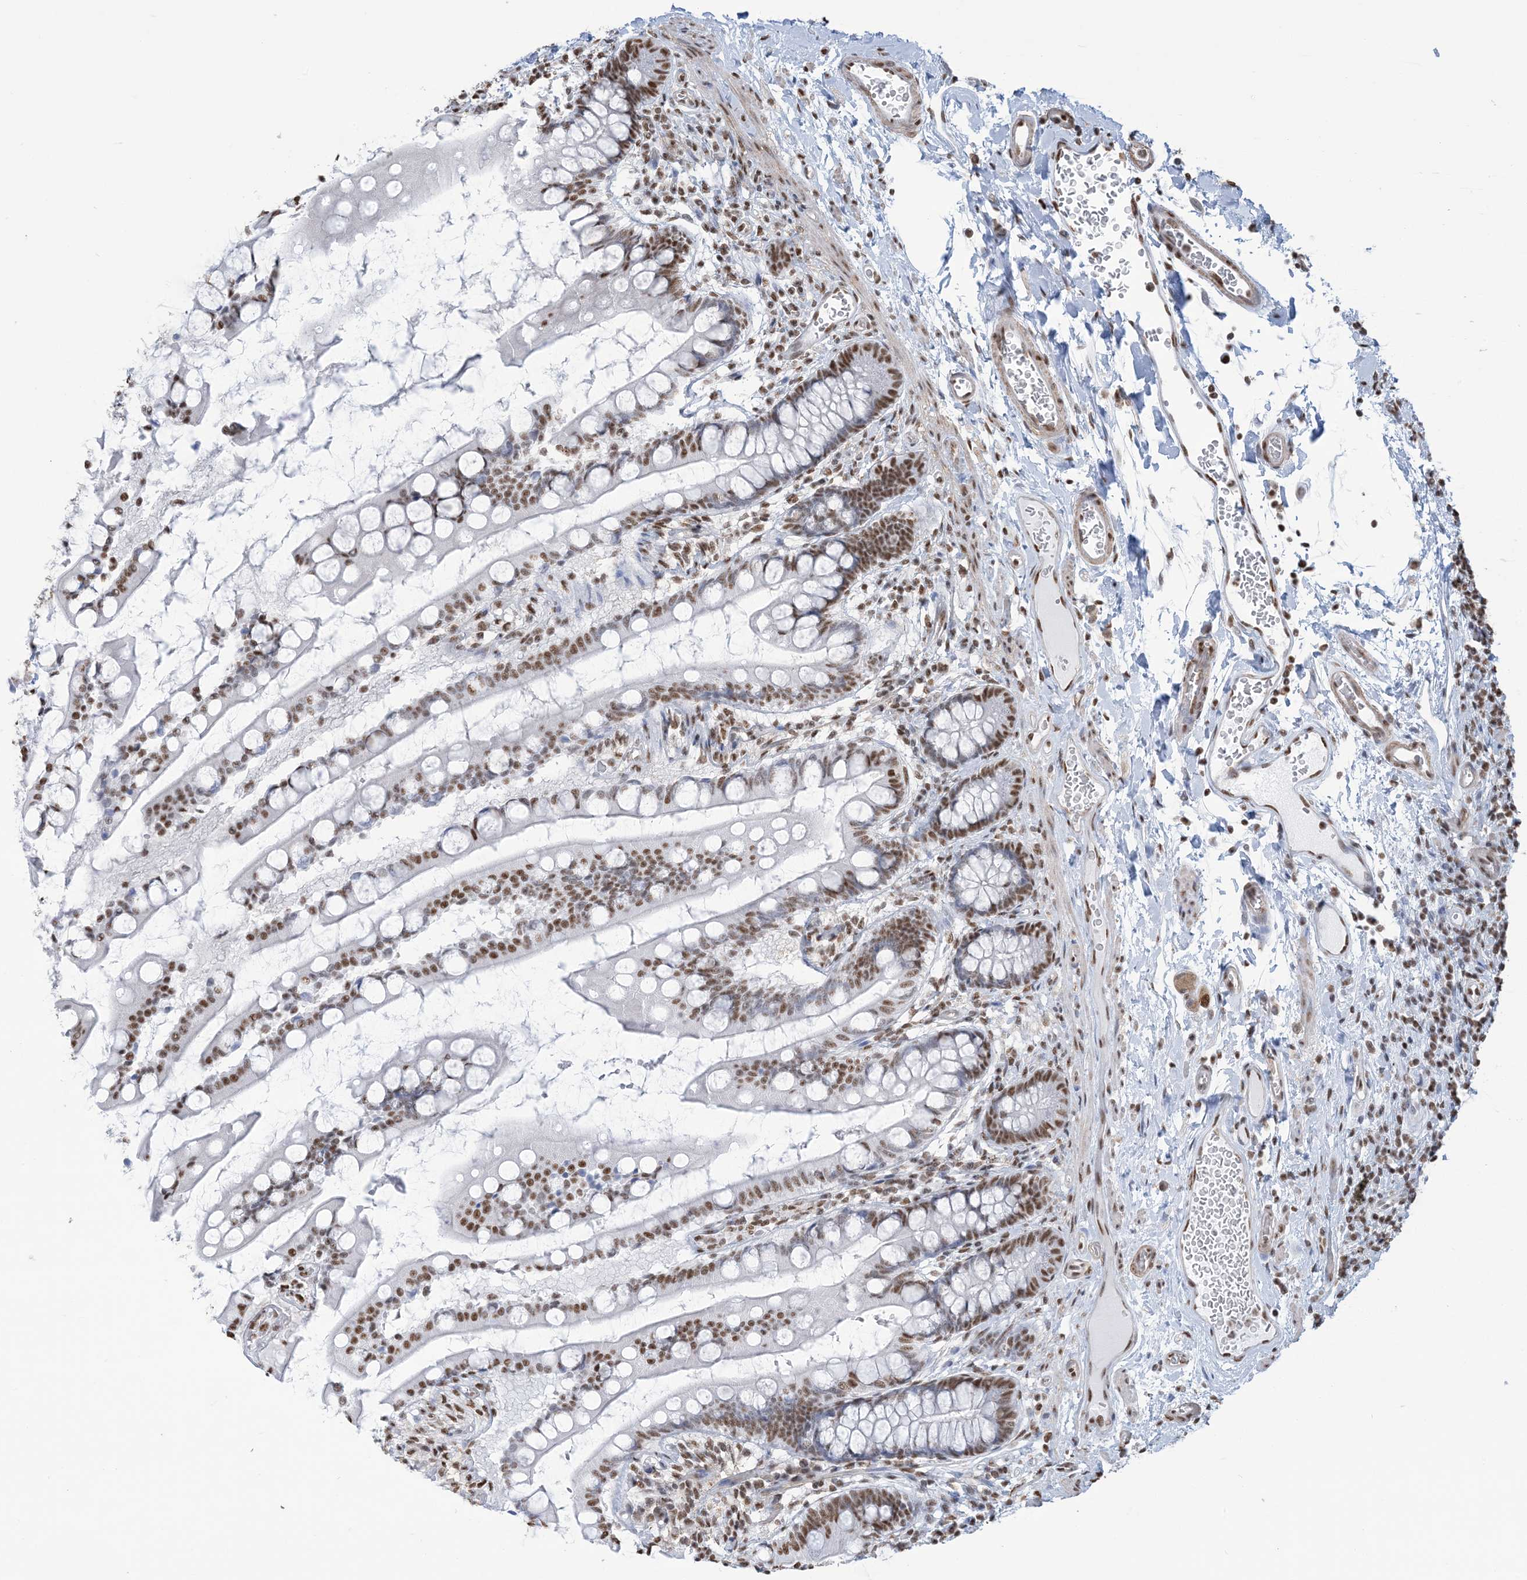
{"staining": {"intensity": "moderate", "quantity": ">75%", "location": "nuclear"}, "tissue": "small intestine", "cell_type": "Glandular cells", "image_type": "normal", "snomed": [{"axis": "morphology", "description": "Normal tissue, NOS"}, {"axis": "topography", "description": "Small intestine"}], "caption": "An image showing moderate nuclear positivity in about >75% of glandular cells in unremarkable small intestine, as visualized by brown immunohistochemical staining.", "gene": "ZNF792", "patient": {"sex": "male", "age": 52}}